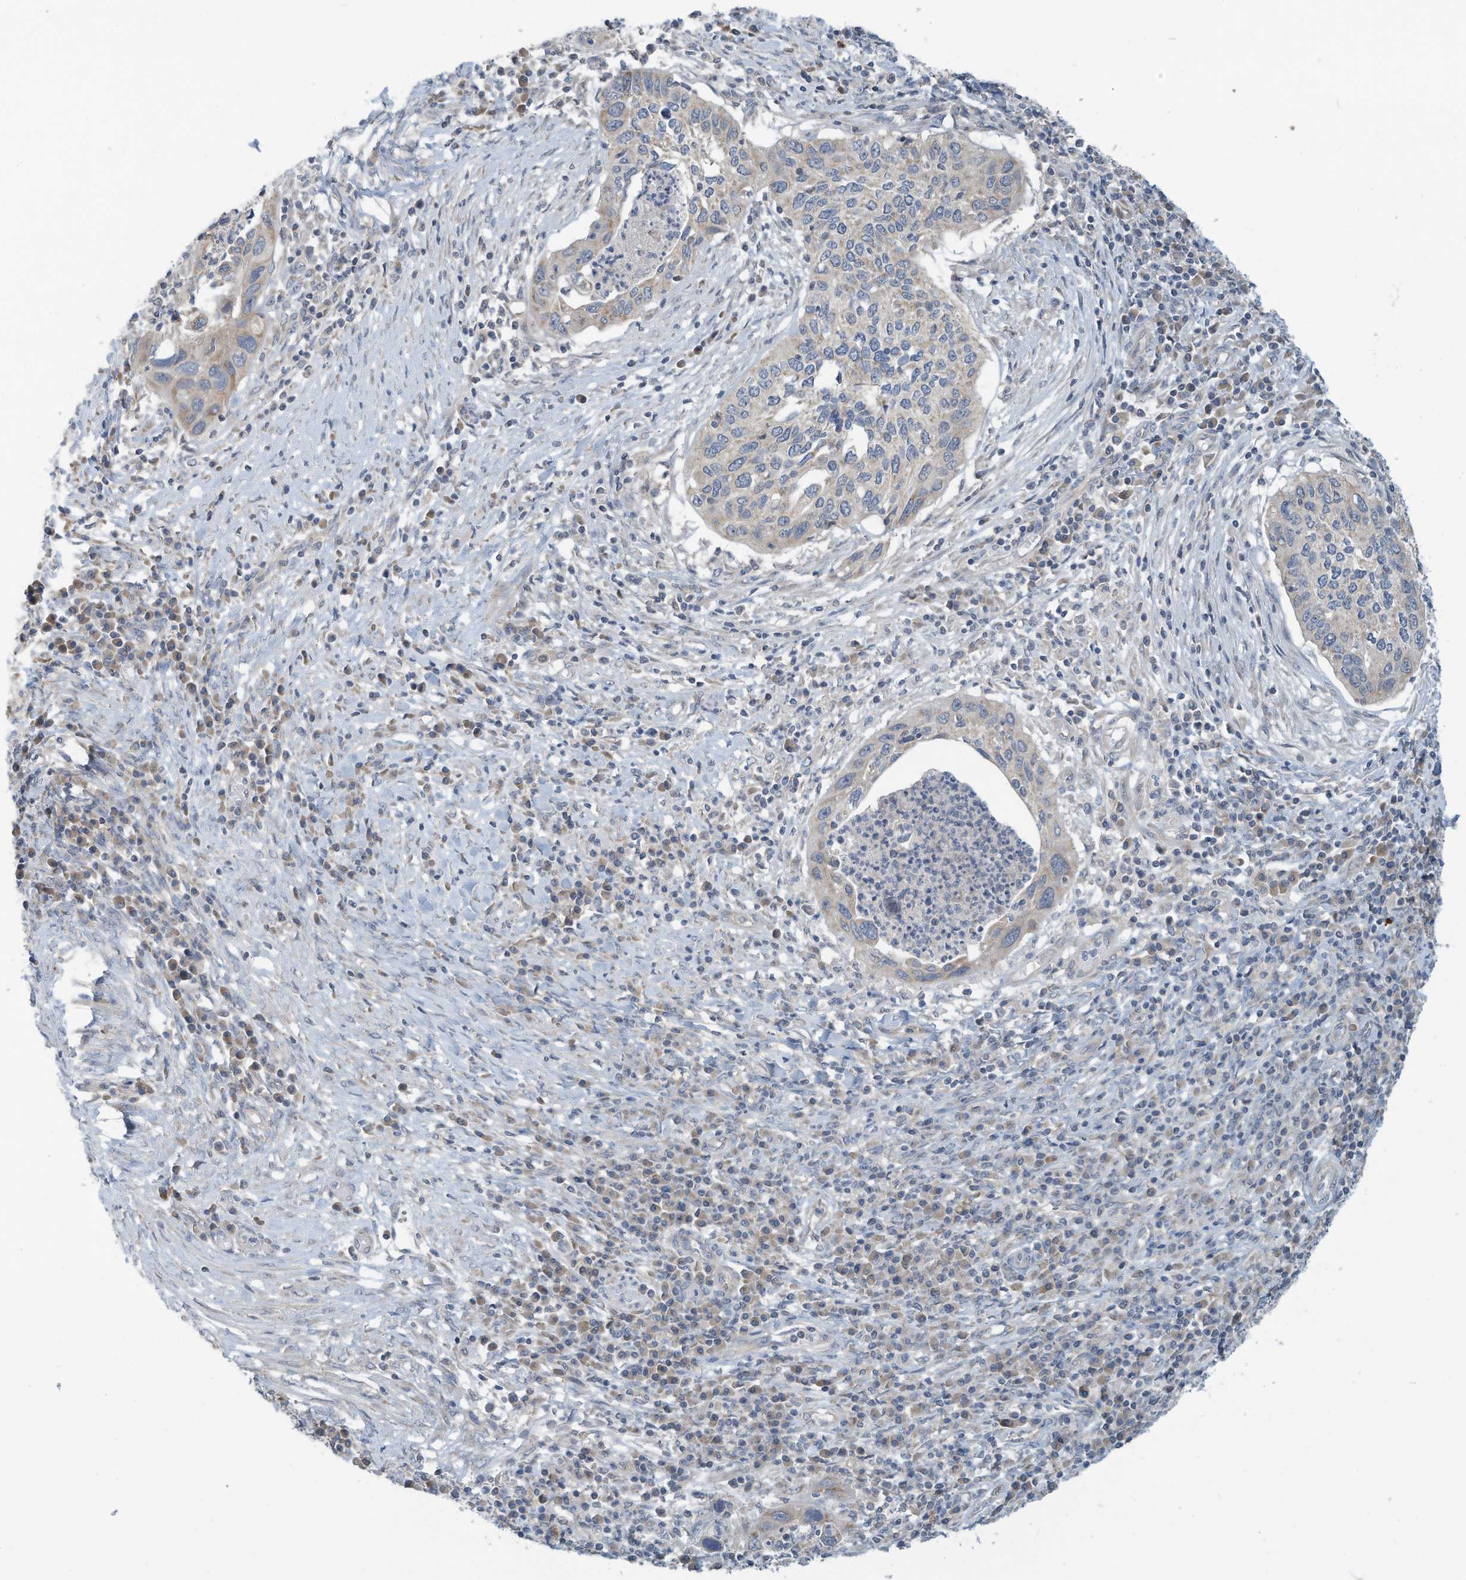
{"staining": {"intensity": "weak", "quantity": "<25%", "location": "cytoplasmic/membranous"}, "tissue": "cervical cancer", "cell_type": "Tumor cells", "image_type": "cancer", "snomed": [{"axis": "morphology", "description": "Squamous cell carcinoma, NOS"}, {"axis": "topography", "description": "Cervix"}], "caption": "A high-resolution micrograph shows IHC staining of squamous cell carcinoma (cervical), which exhibits no significant positivity in tumor cells. (DAB (3,3'-diaminobenzidine) immunohistochemistry with hematoxylin counter stain).", "gene": "SCGB1D2", "patient": {"sex": "female", "age": 38}}